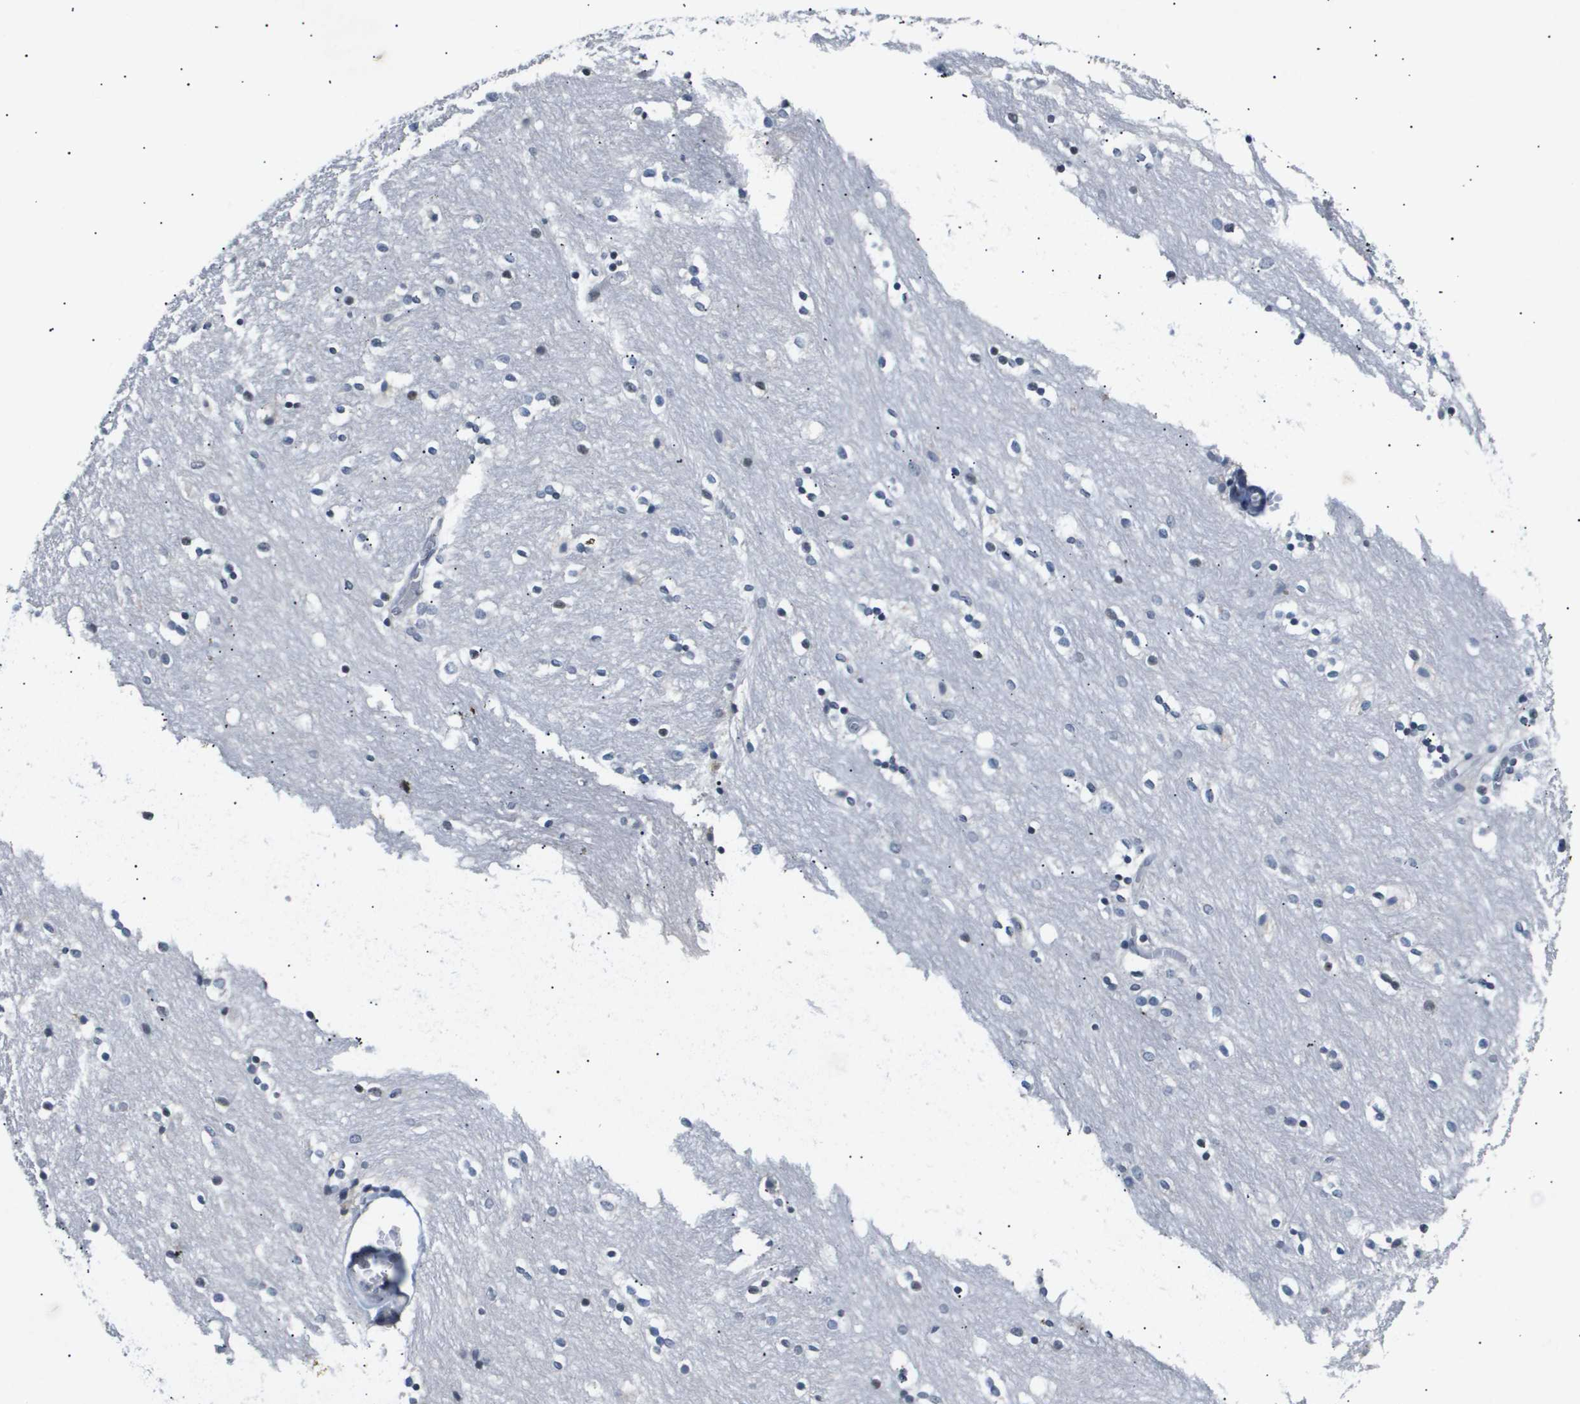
{"staining": {"intensity": "moderate", "quantity": "<25%", "location": "nuclear"}, "tissue": "caudate", "cell_type": "Glial cells", "image_type": "normal", "snomed": [{"axis": "morphology", "description": "Normal tissue, NOS"}, {"axis": "topography", "description": "Lateral ventricle wall"}], "caption": "Immunohistochemistry (DAB) staining of unremarkable caudate shows moderate nuclear protein positivity in about <25% of glial cells.", "gene": "ANAPC2", "patient": {"sex": "female", "age": 54}}